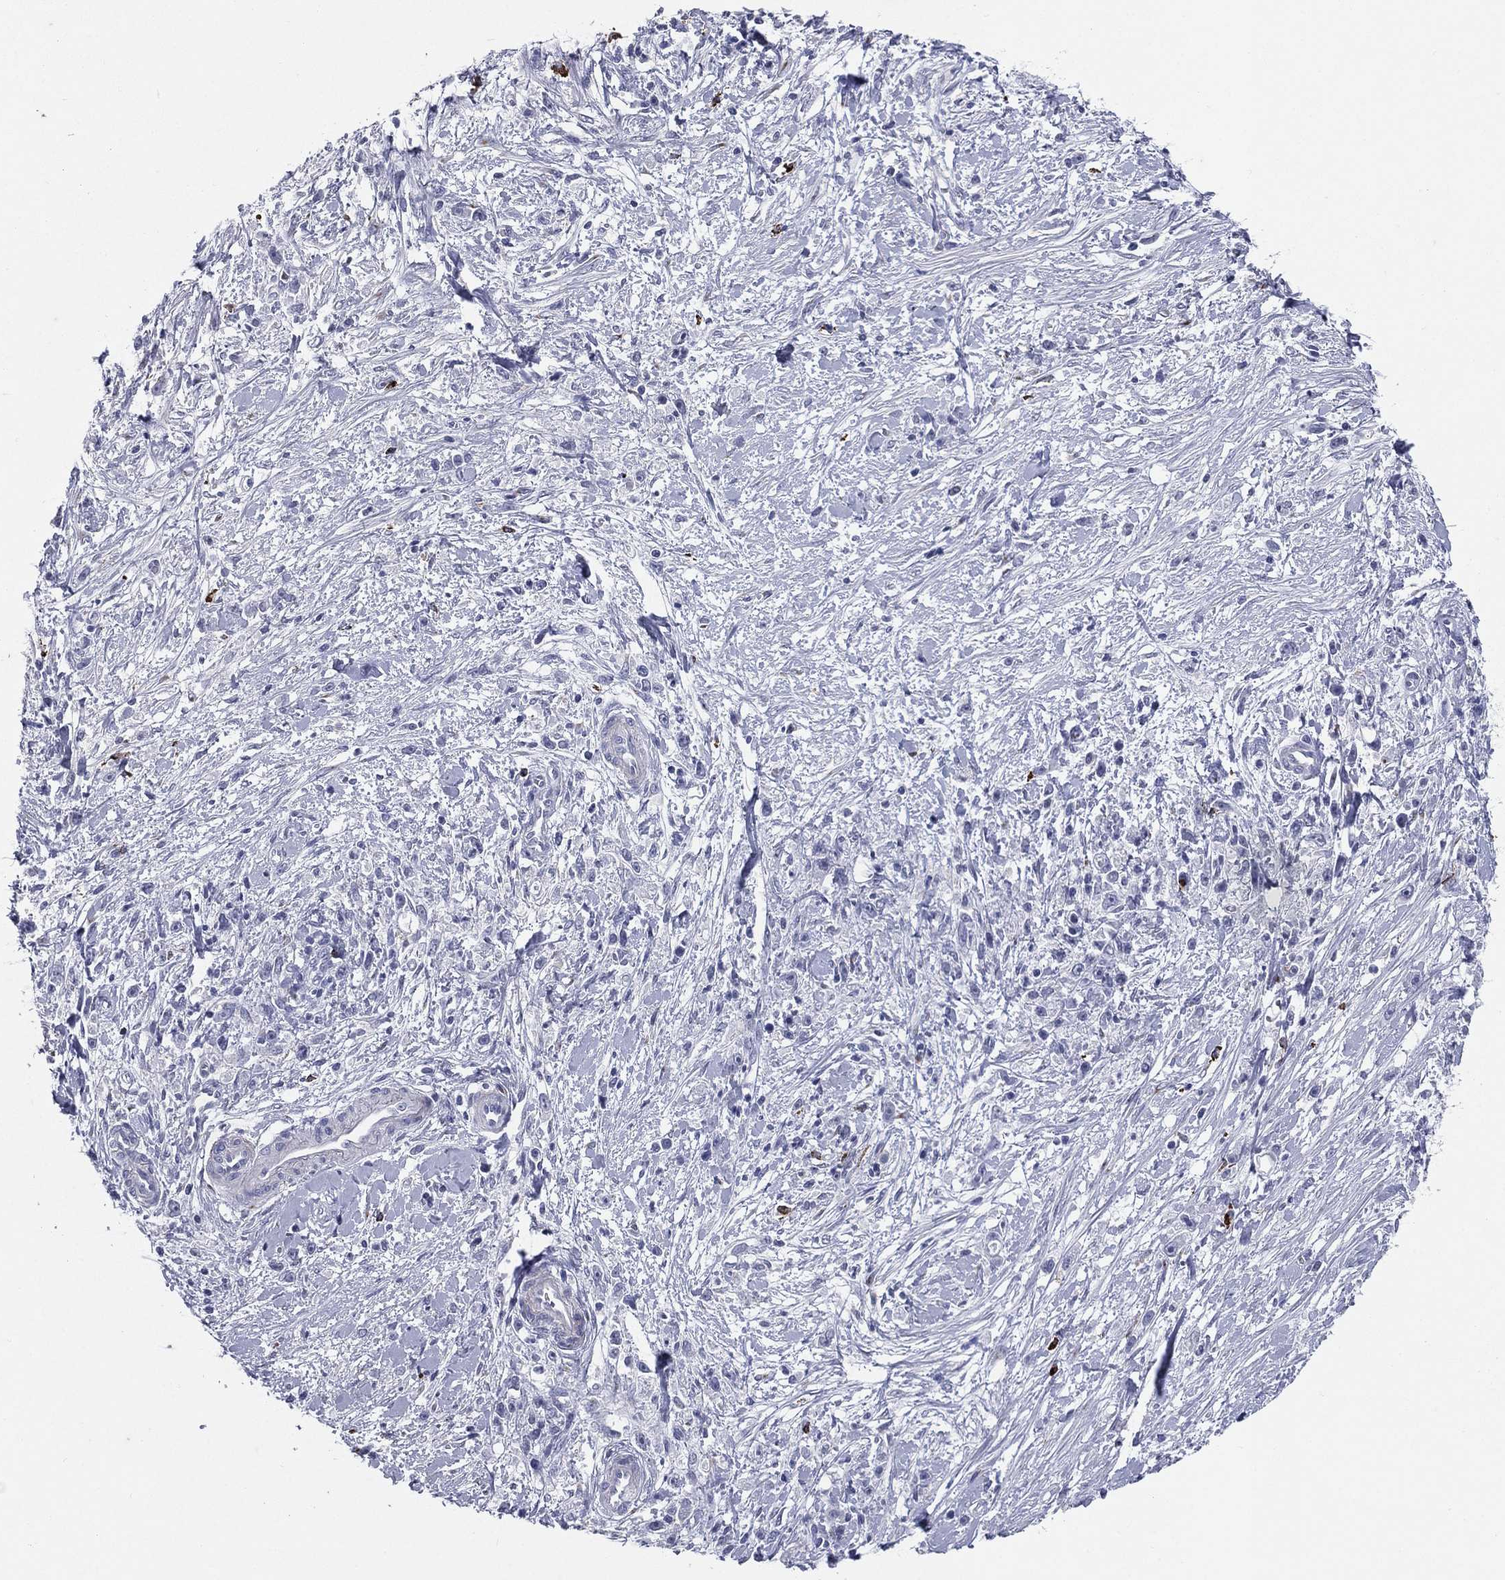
{"staining": {"intensity": "negative", "quantity": "none", "location": "none"}, "tissue": "stomach cancer", "cell_type": "Tumor cells", "image_type": "cancer", "snomed": [{"axis": "morphology", "description": "Adenocarcinoma, NOS"}, {"axis": "topography", "description": "Stomach"}], "caption": "Tumor cells show no significant protein positivity in stomach cancer.", "gene": "HLA-DOA", "patient": {"sex": "female", "age": 59}}